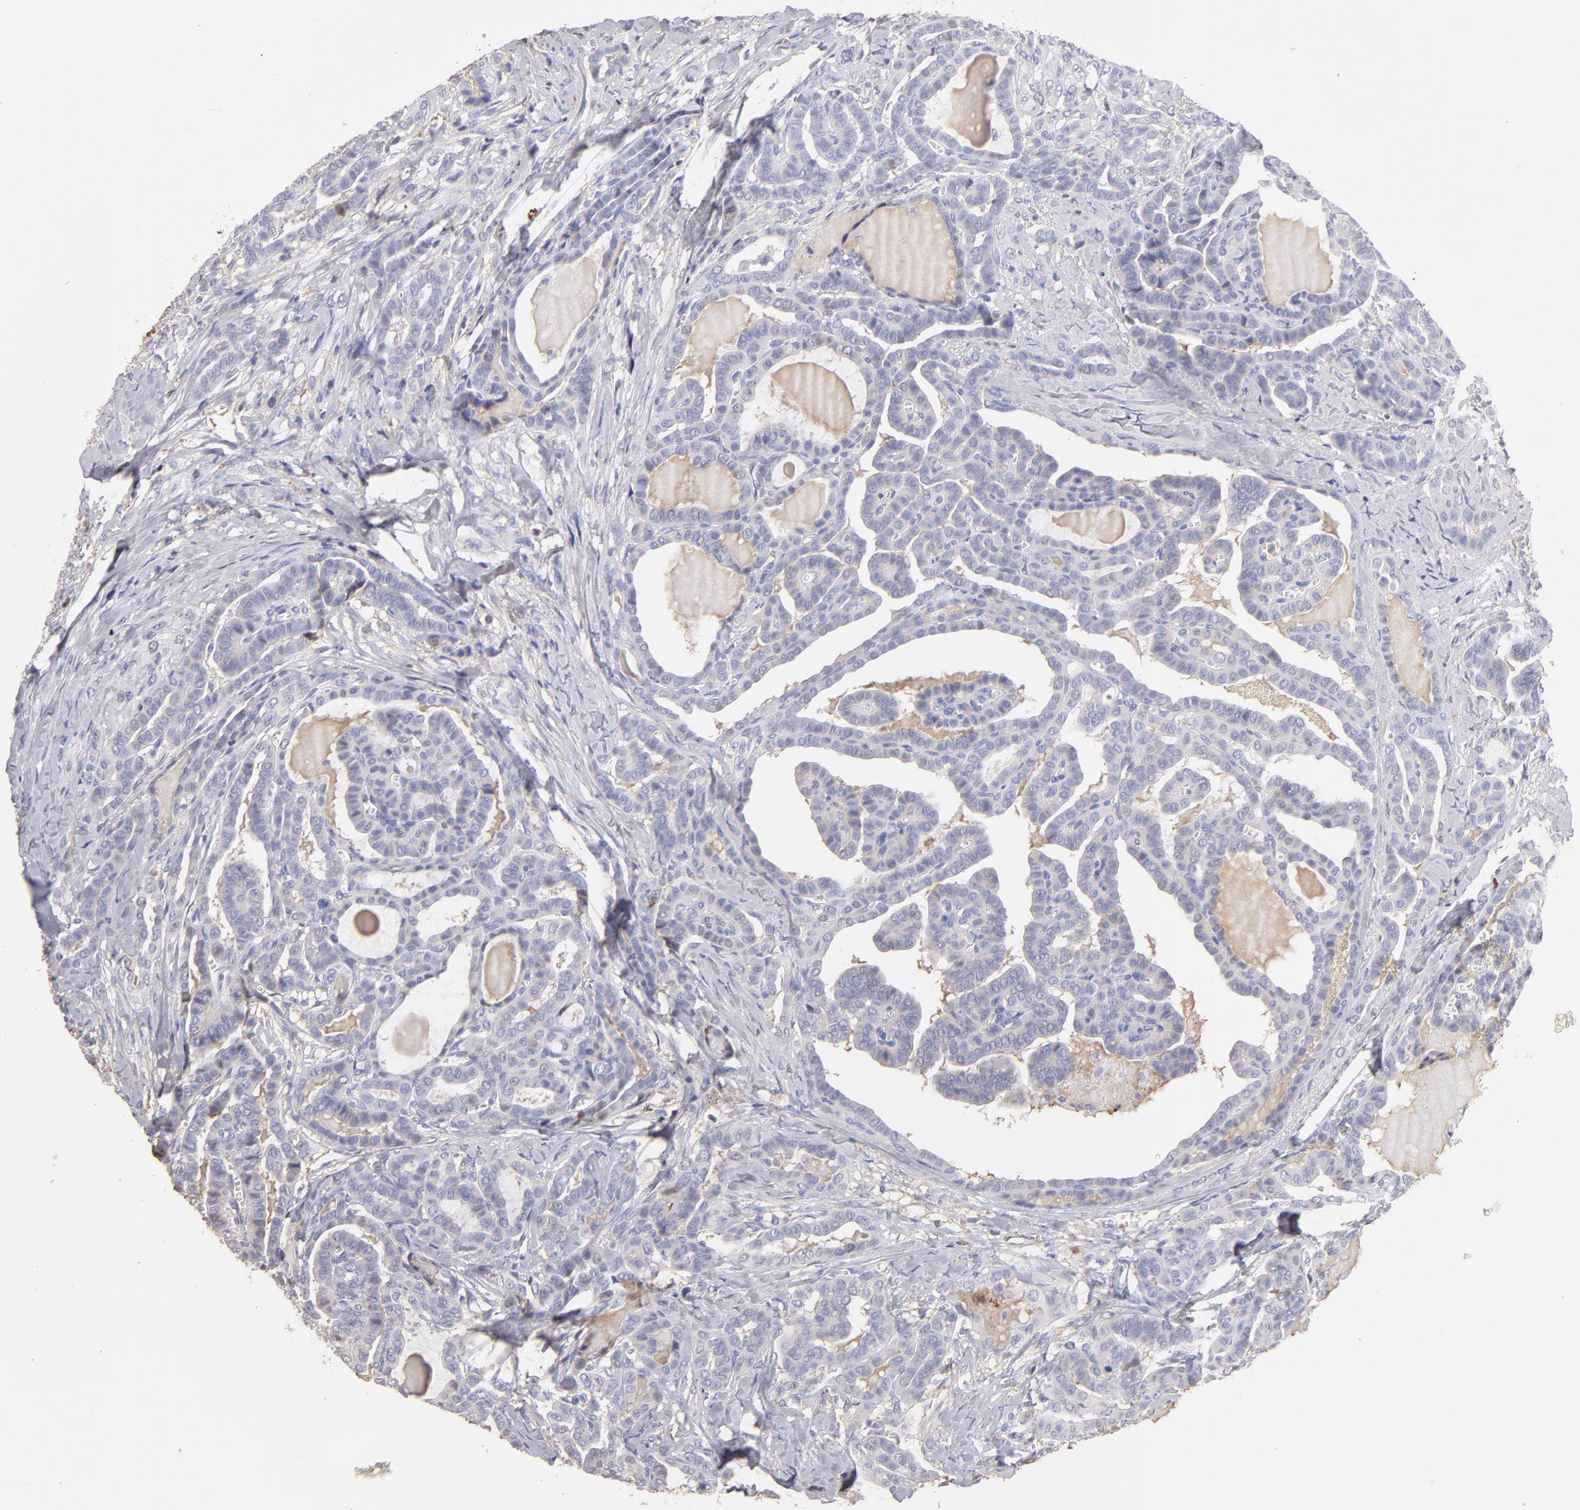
{"staining": {"intensity": "negative", "quantity": "none", "location": "none"}, "tissue": "thyroid cancer", "cell_type": "Tumor cells", "image_type": "cancer", "snomed": [{"axis": "morphology", "description": "Carcinoma, NOS"}, {"axis": "topography", "description": "Thyroid gland"}], "caption": "Immunohistochemistry micrograph of human thyroid carcinoma stained for a protein (brown), which shows no expression in tumor cells.", "gene": "ABCB1", "patient": {"sex": "female", "age": 91}}